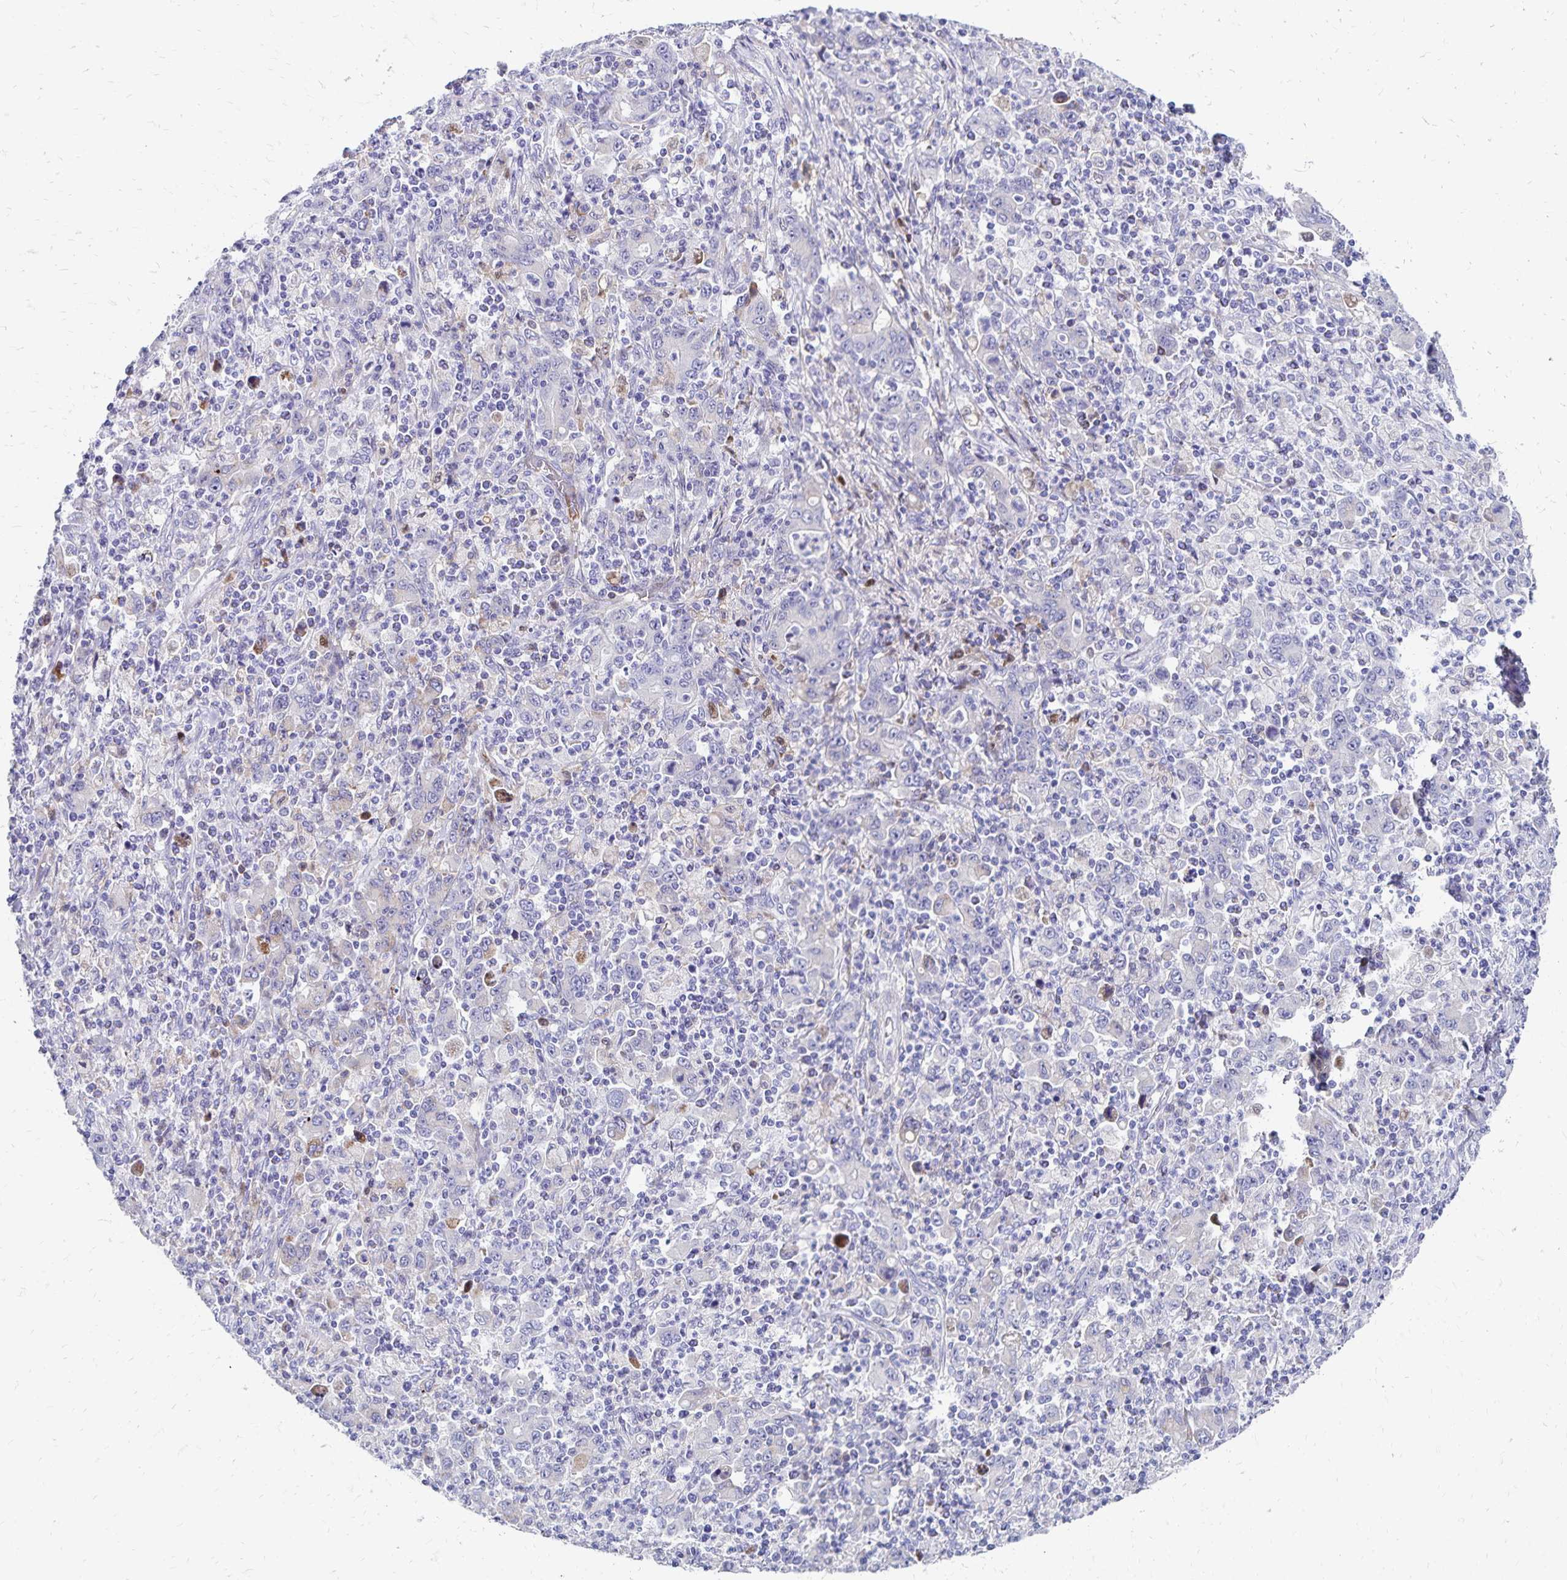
{"staining": {"intensity": "negative", "quantity": "none", "location": "none"}, "tissue": "stomach cancer", "cell_type": "Tumor cells", "image_type": "cancer", "snomed": [{"axis": "morphology", "description": "Adenocarcinoma, NOS"}, {"axis": "topography", "description": "Stomach, upper"}], "caption": "High magnification brightfield microscopy of adenocarcinoma (stomach) stained with DAB (3,3'-diaminobenzidine) (brown) and counterstained with hematoxylin (blue): tumor cells show no significant positivity.", "gene": "NECAP1", "patient": {"sex": "male", "age": 69}}